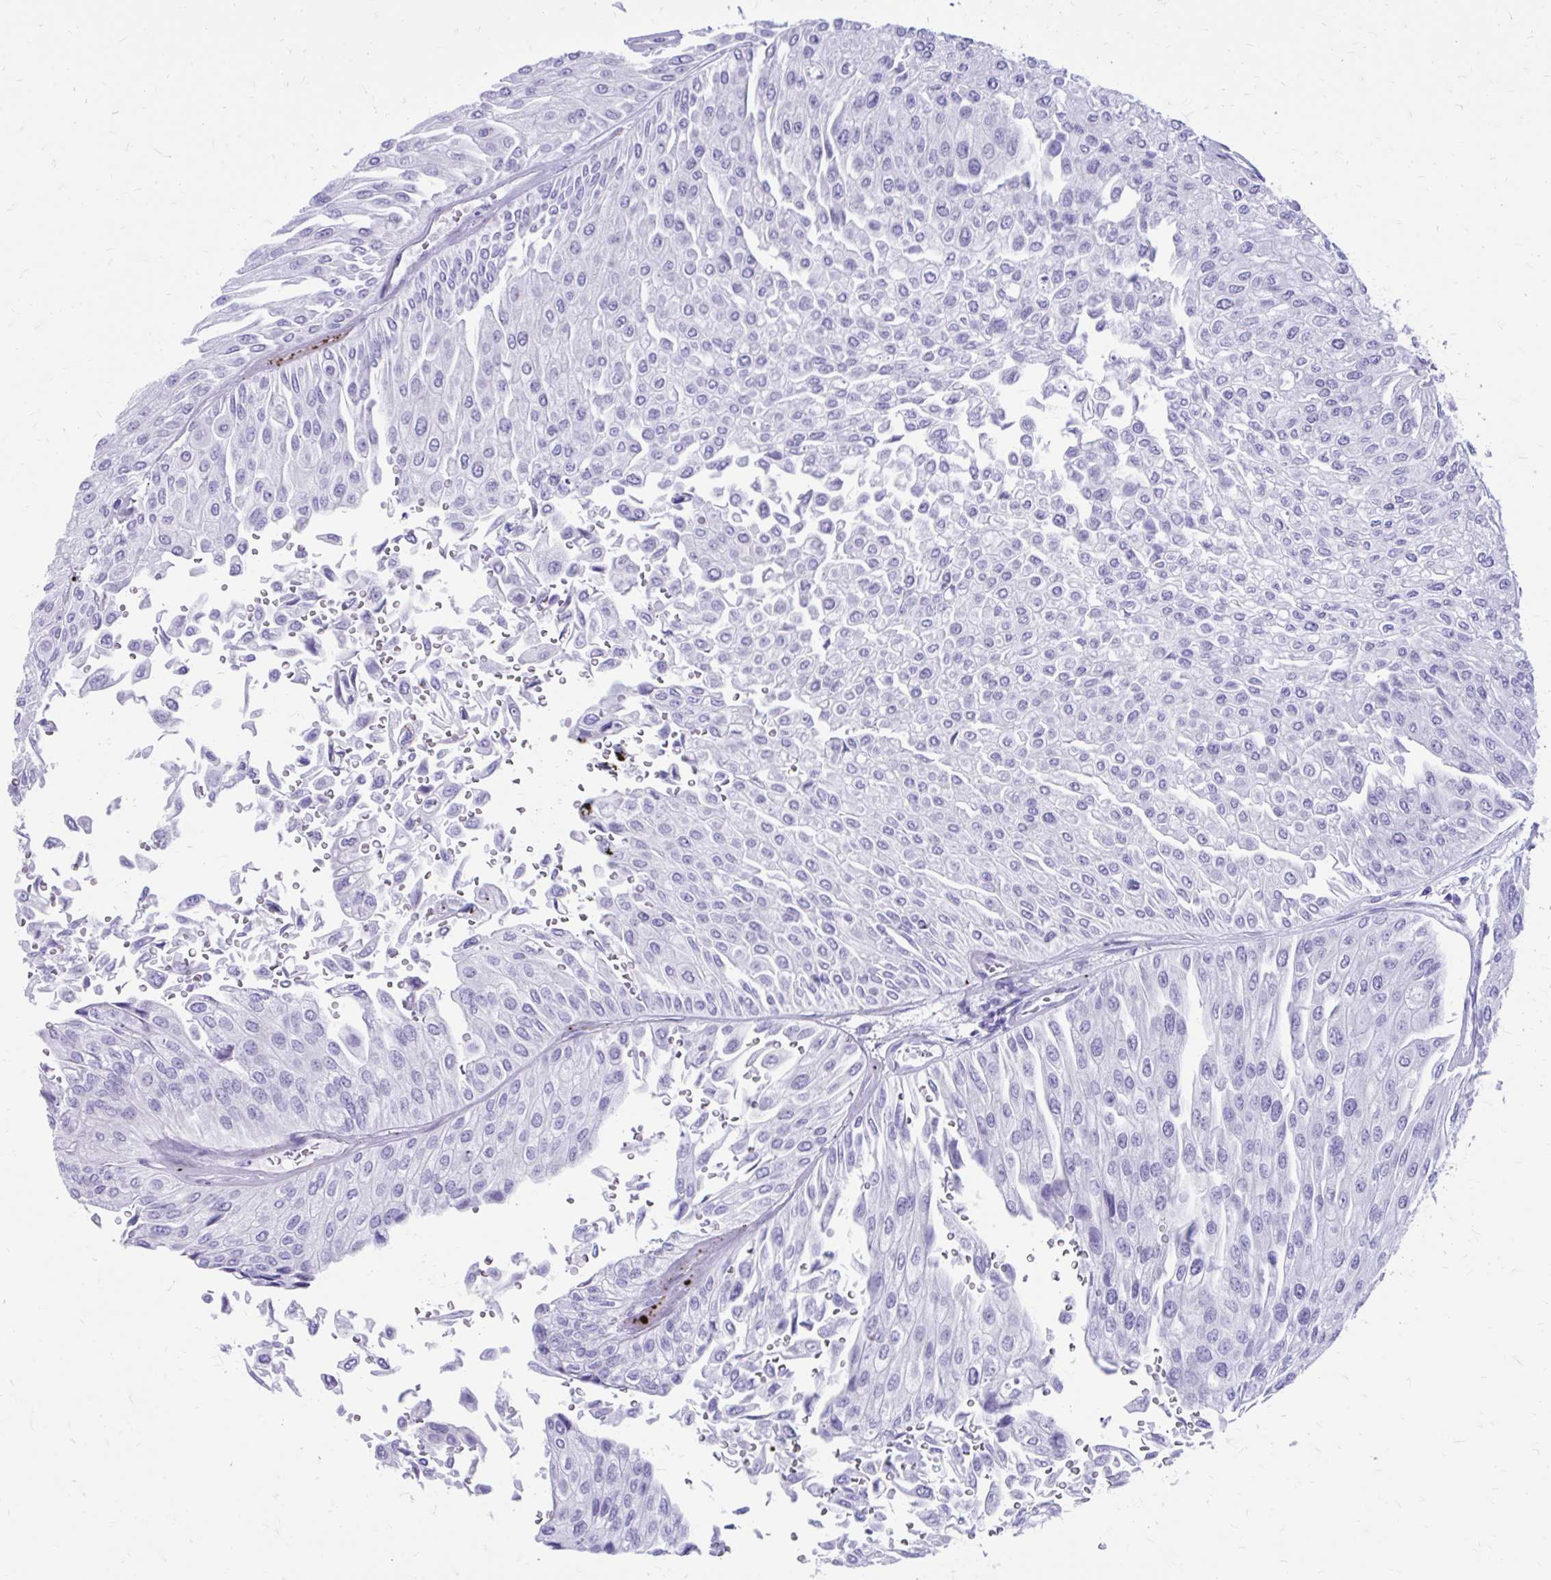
{"staining": {"intensity": "negative", "quantity": "none", "location": "none"}, "tissue": "urothelial cancer", "cell_type": "Tumor cells", "image_type": "cancer", "snomed": [{"axis": "morphology", "description": "Urothelial carcinoma, NOS"}, {"axis": "topography", "description": "Urinary bladder"}], "caption": "Urothelial cancer was stained to show a protein in brown. There is no significant expression in tumor cells.", "gene": "SATL1", "patient": {"sex": "male", "age": 67}}